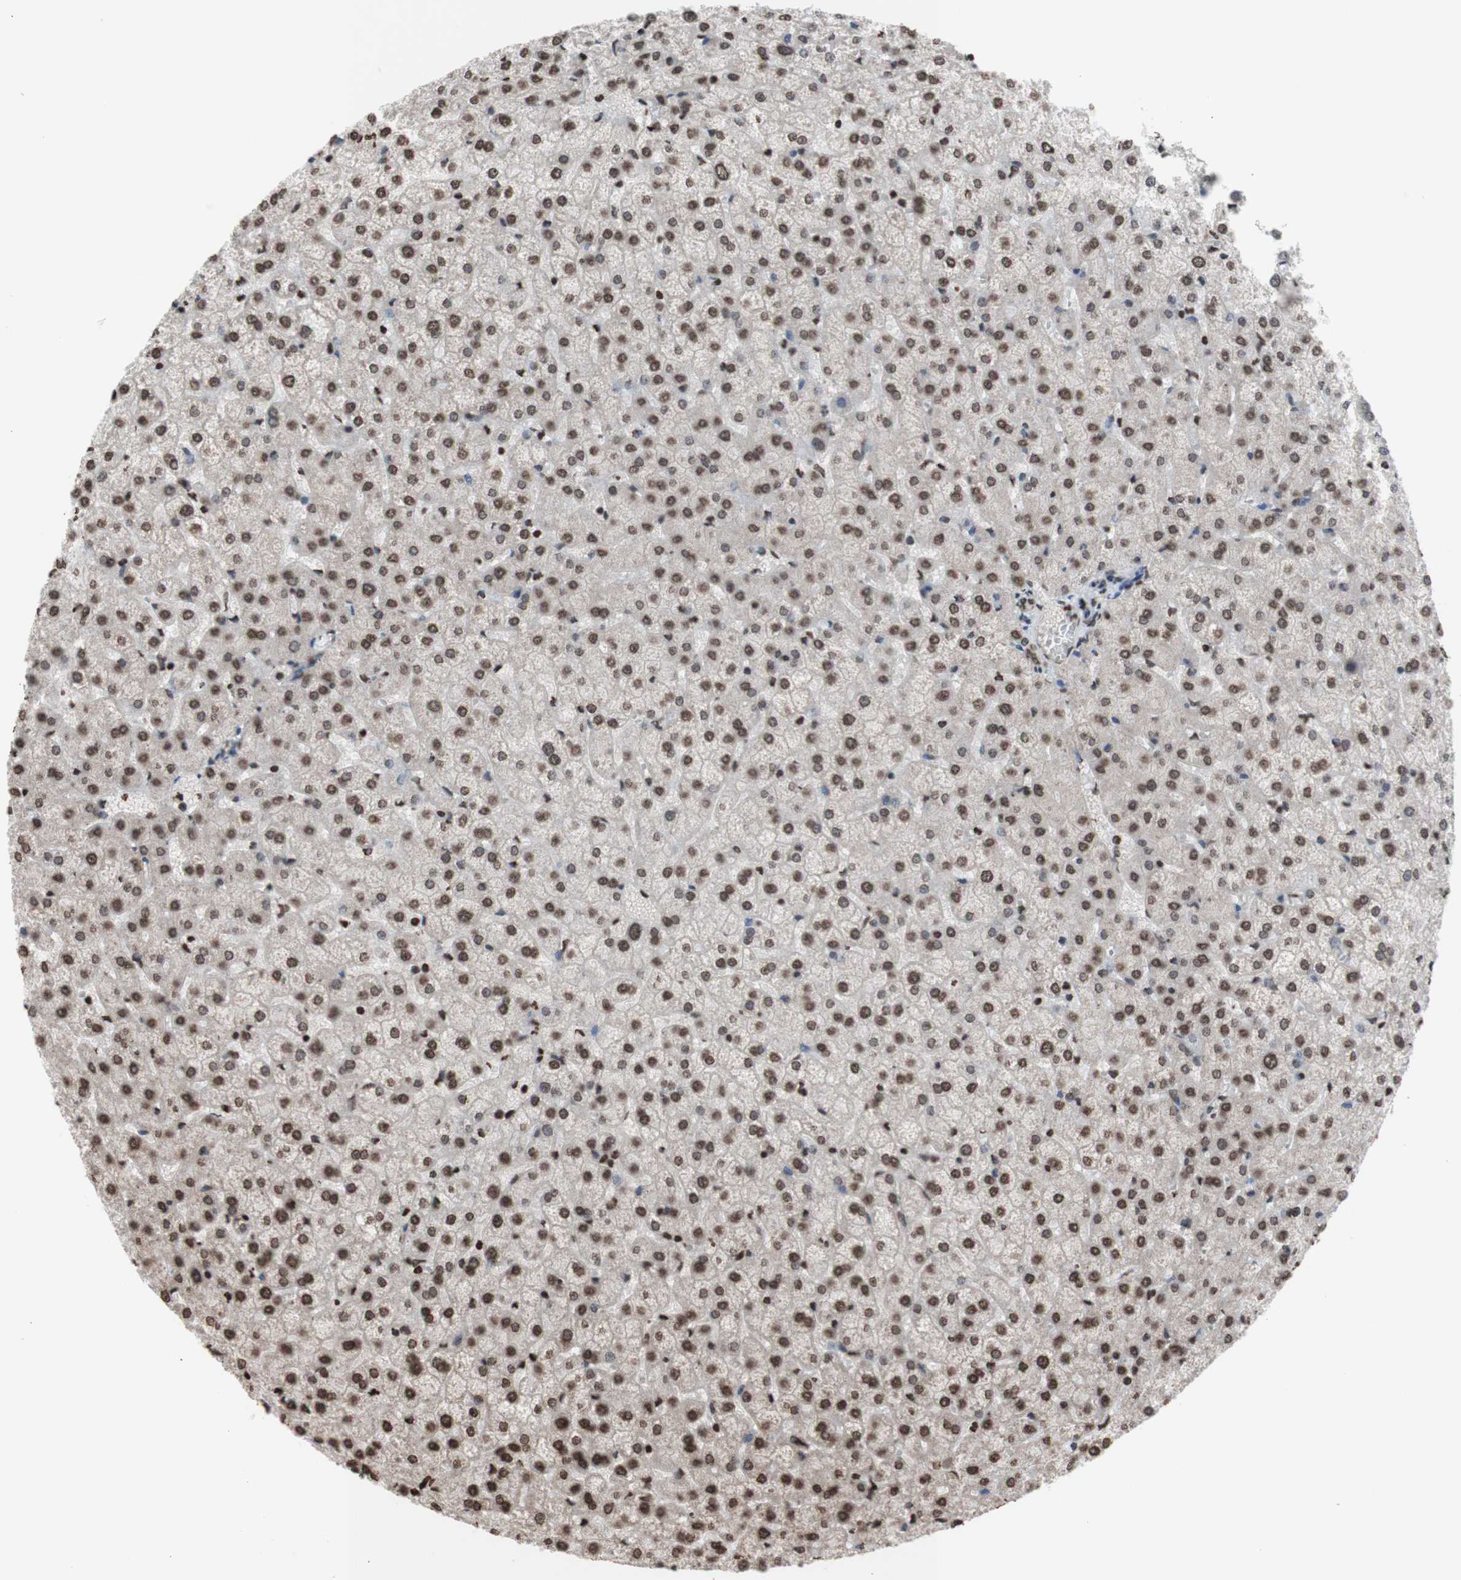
{"staining": {"intensity": "moderate", "quantity": ">75%", "location": "nuclear"}, "tissue": "liver", "cell_type": "Cholangiocytes", "image_type": "normal", "snomed": [{"axis": "morphology", "description": "Normal tissue, NOS"}, {"axis": "topography", "description": "Liver"}], "caption": "Immunohistochemical staining of normal human liver displays >75% levels of moderate nuclear protein positivity in approximately >75% of cholangiocytes. Immunohistochemistry (ihc) stains the protein of interest in brown and the nuclei are stained blue.", "gene": "SNAI2", "patient": {"sex": "female", "age": 32}}